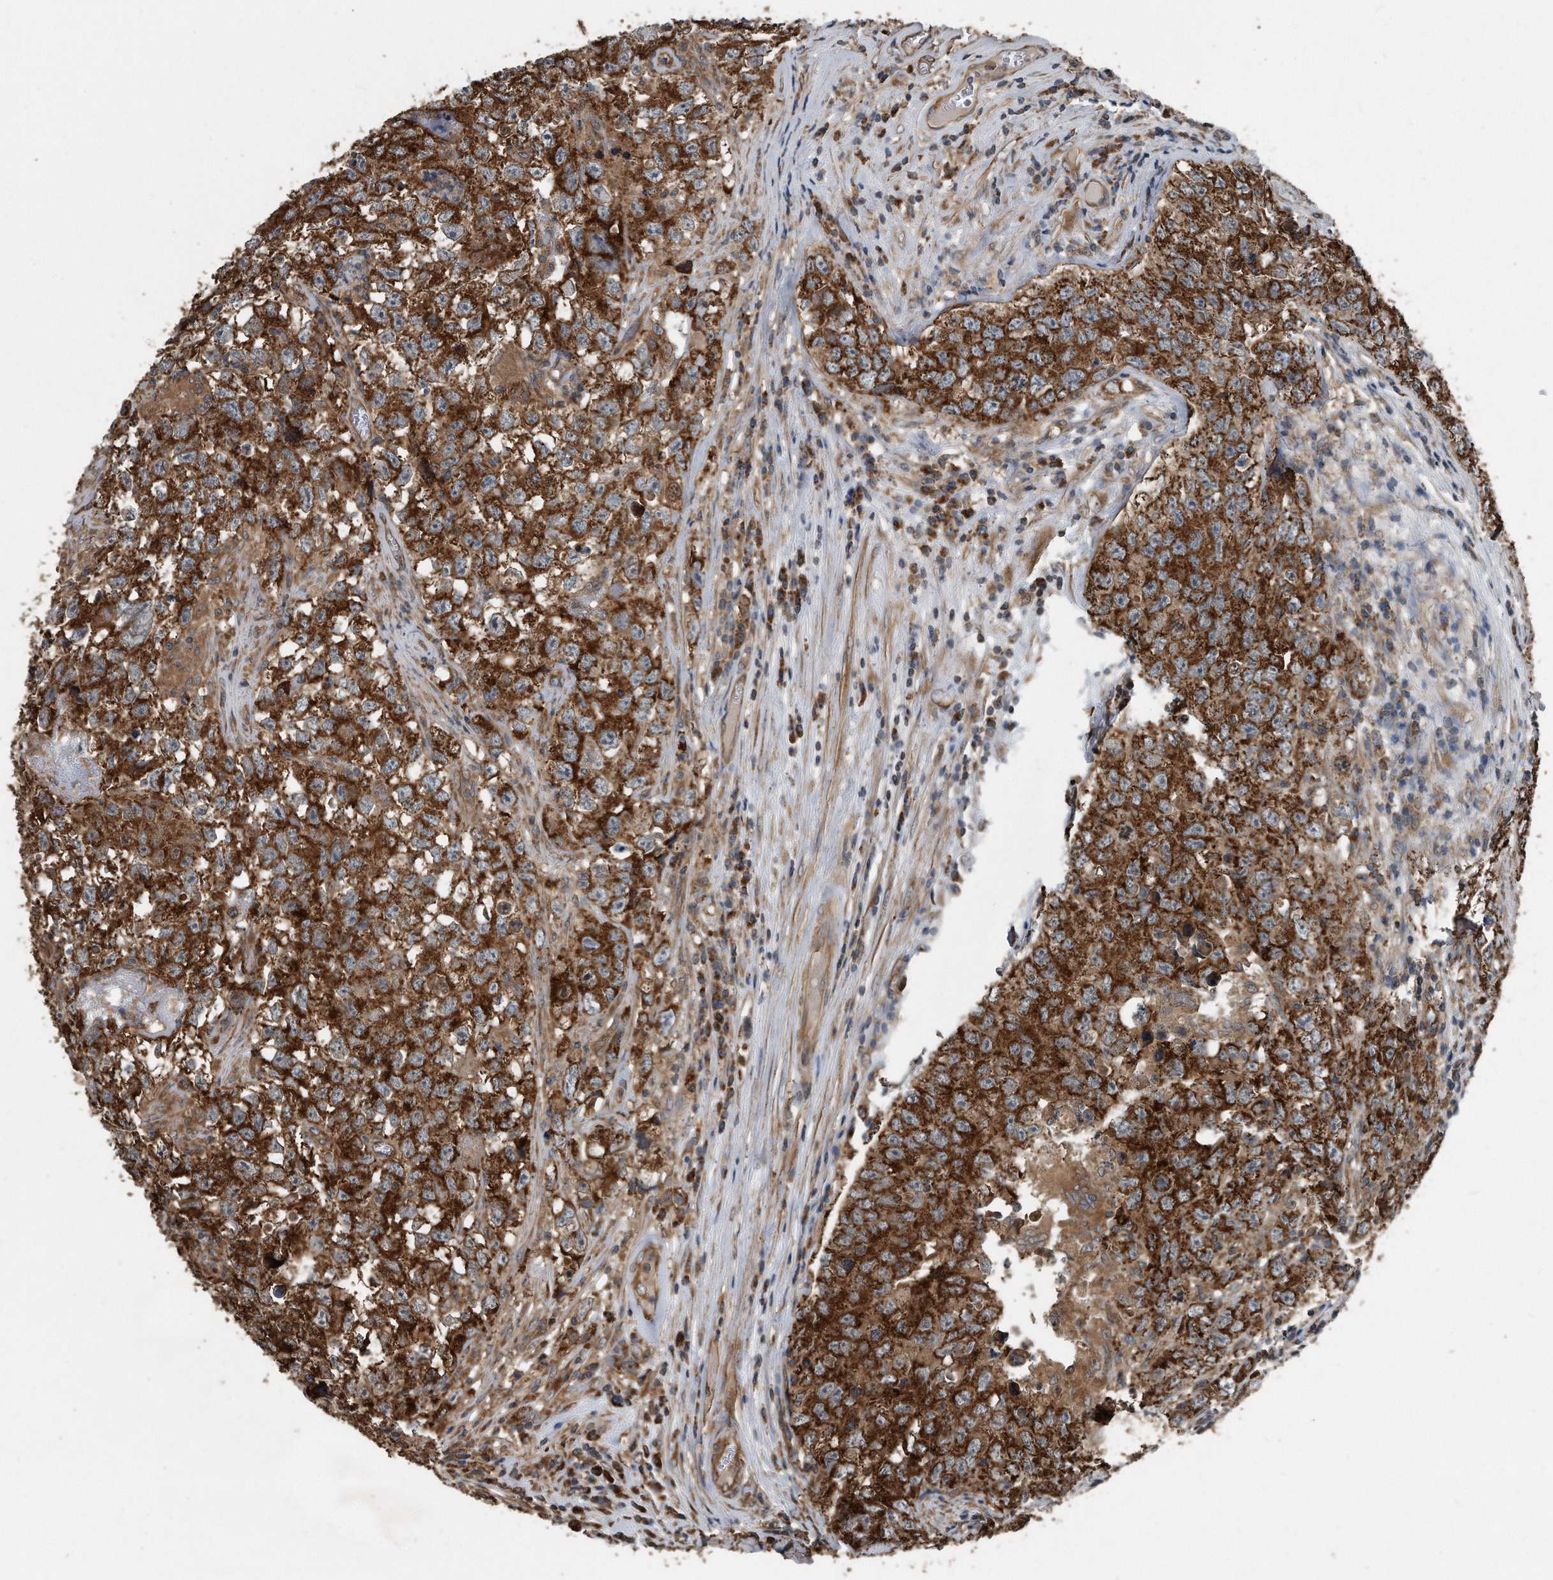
{"staining": {"intensity": "strong", "quantity": ">75%", "location": "cytoplasmic/membranous"}, "tissue": "testis cancer", "cell_type": "Tumor cells", "image_type": "cancer", "snomed": [{"axis": "morphology", "description": "Seminoma, NOS"}, {"axis": "morphology", "description": "Carcinoma, Embryonal, NOS"}, {"axis": "topography", "description": "Testis"}], "caption": "The immunohistochemical stain shows strong cytoplasmic/membranous staining in tumor cells of testis cancer tissue. The staining was performed using DAB (3,3'-diaminobenzidine) to visualize the protein expression in brown, while the nuclei were stained in blue with hematoxylin (Magnification: 20x).", "gene": "FAM136A", "patient": {"sex": "male", "age": 43}}